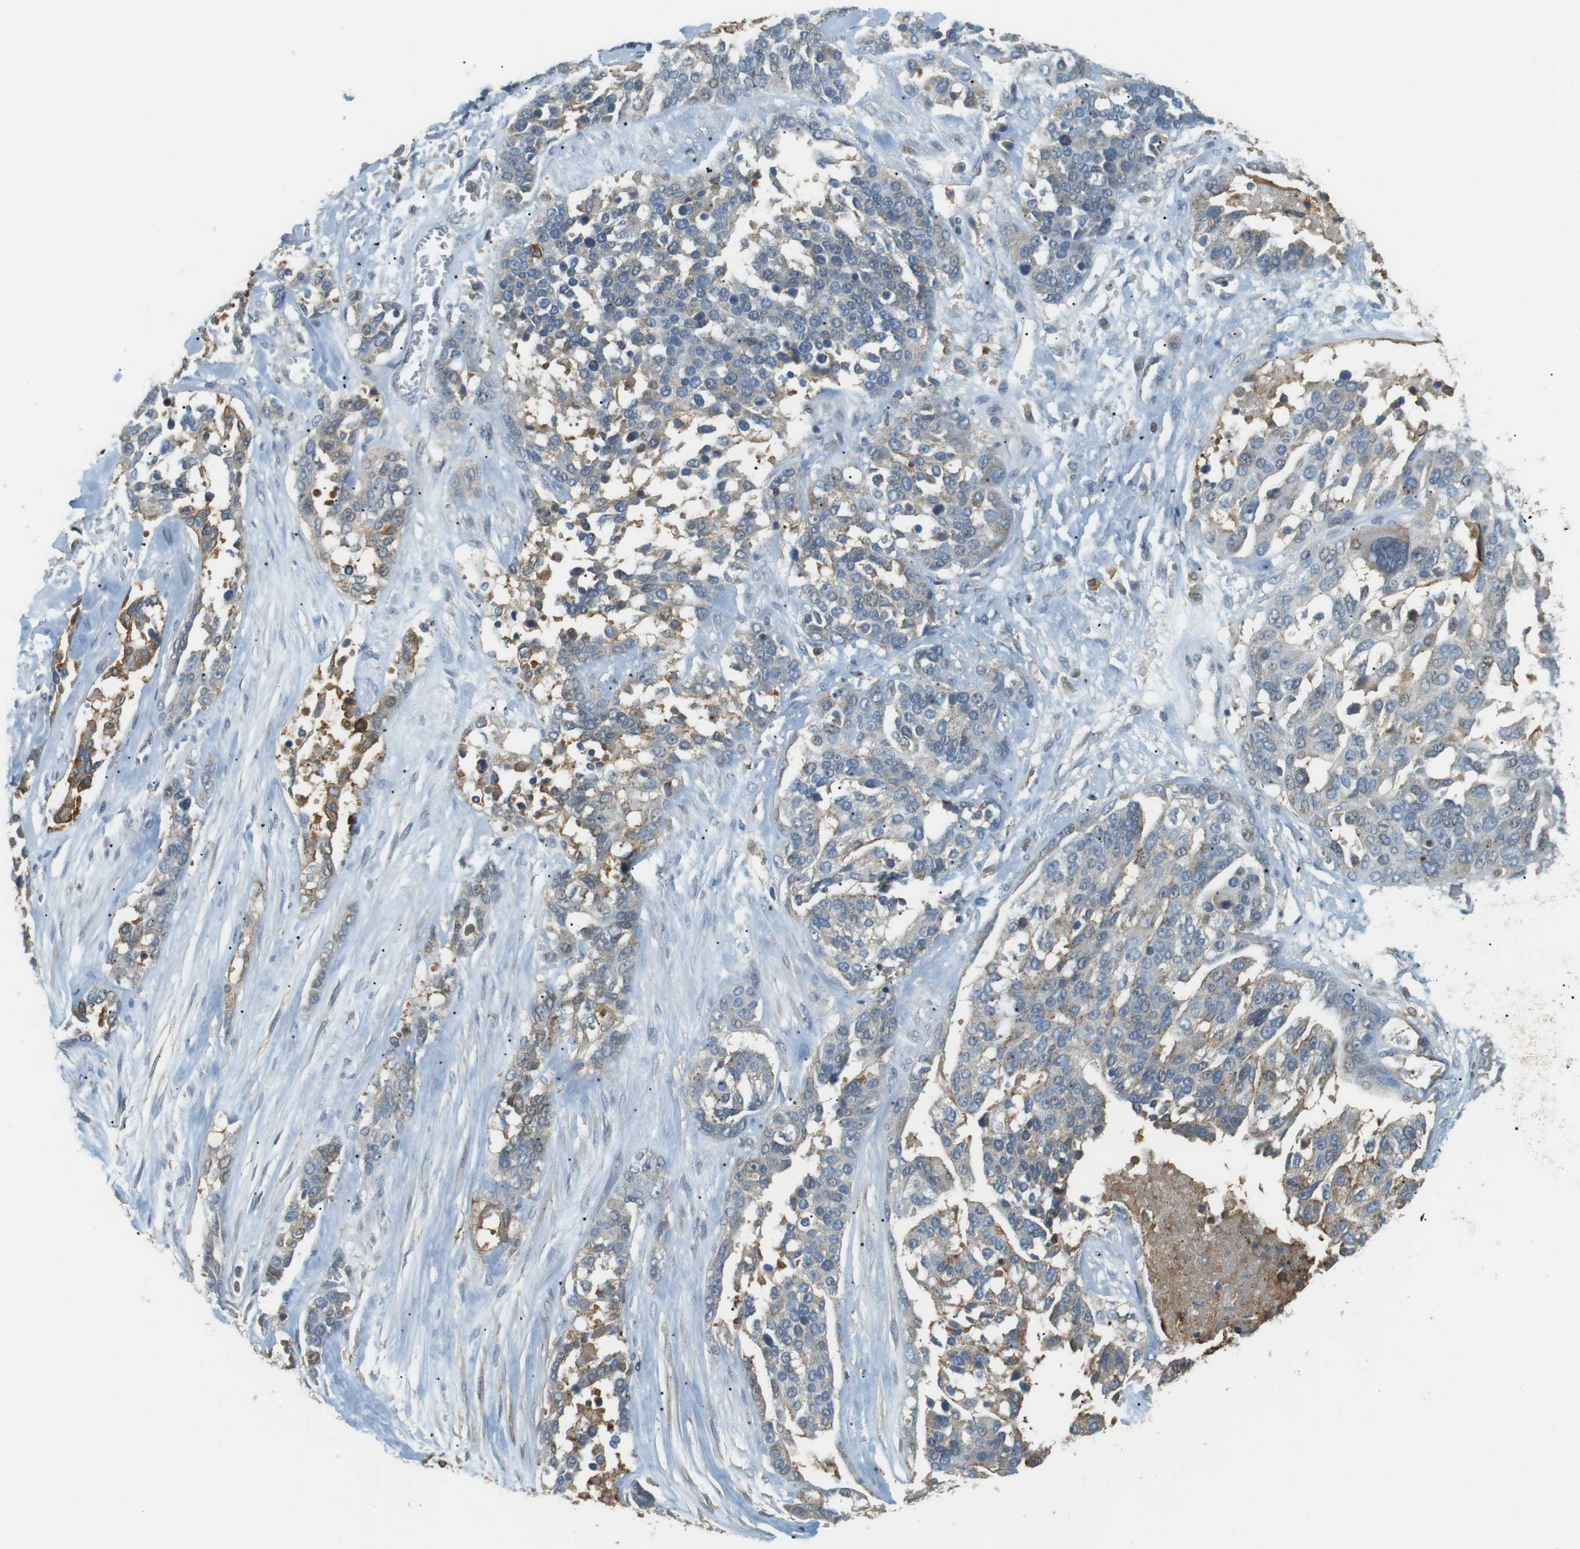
{"staining": {"intensity": "weak", "quantity": "25%-75%", "location": "cytoplasmic/membranous"}, "tissue": "ovarian cancer", "cell_type": "Tumor cells", "image_type": "cancer", "snomed": [{"axis": "morphology", "description": "Cystadenocarcinoma, serous, NOS"}, {"axis": "topography", "description": "Ovary"}], "caption": "About 25%-75% of tumor cells in ovarian cancer (serous cystadenocarcinoma) display weak cytoplasmic/membranous protein staining as visualized by brown immunohistochemical staining.", "gene": "P2RY1", "patient": {"sex": "female", "age": 44}}